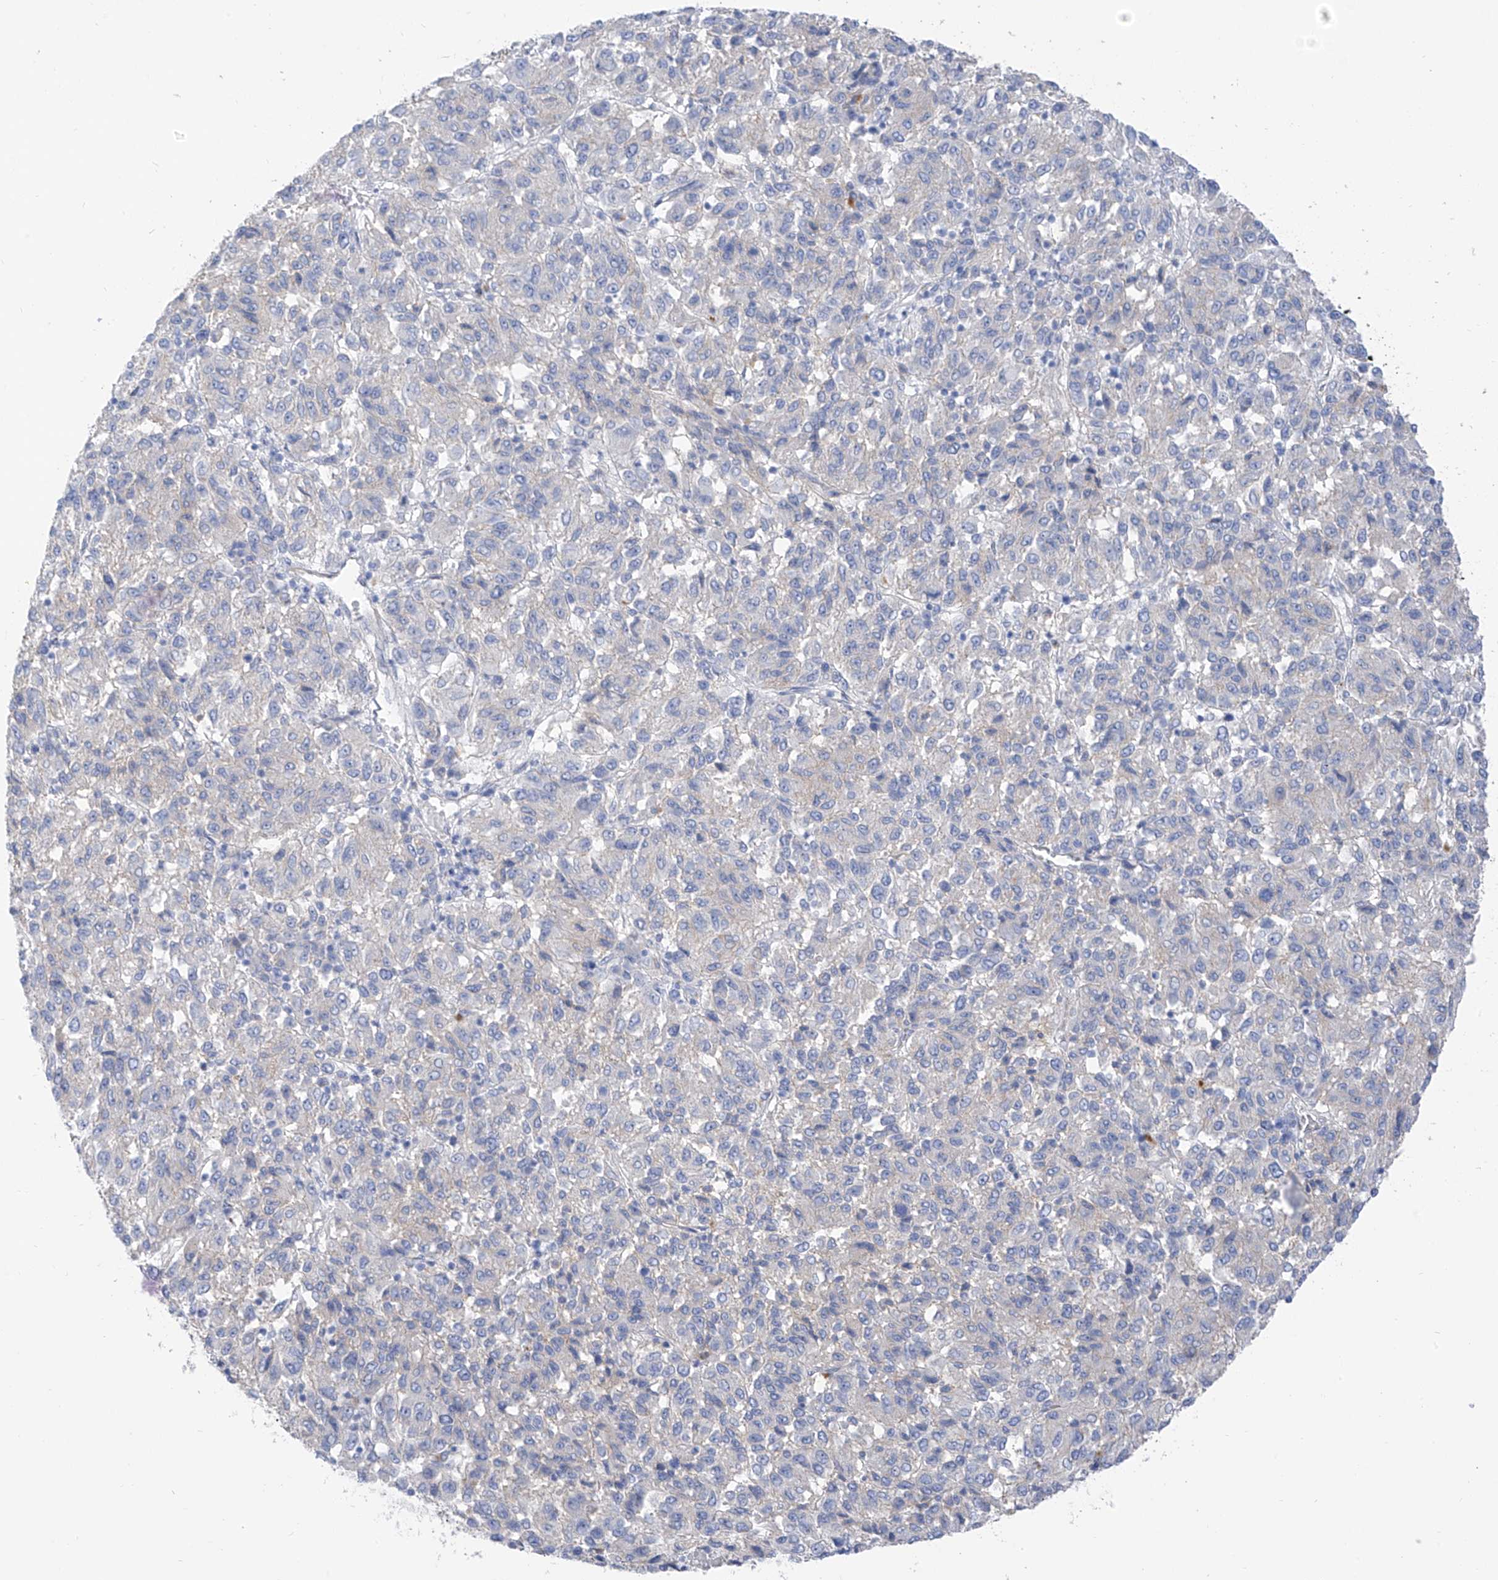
{"staining": {"intensity": "negative", "quantity": "none", "location": "none"}, "tissue": "melanoma", "cell_type": "Tumor cells", "image_type": "cancer", "snomed": [{"axis": "morphology", "description": "Malignant melanoma, Metastatic site"}, {"axis": "topography", "description": "Lung"}], "caption": "Immunohistochemistry (IHC) histopathology image of malignant melanoma (metastatic site) stained for a protein (brown), which demonstrates no expression in tumor cells.", "gene": "ITGA9", "patient": {"sex": "male", "age": 64}}